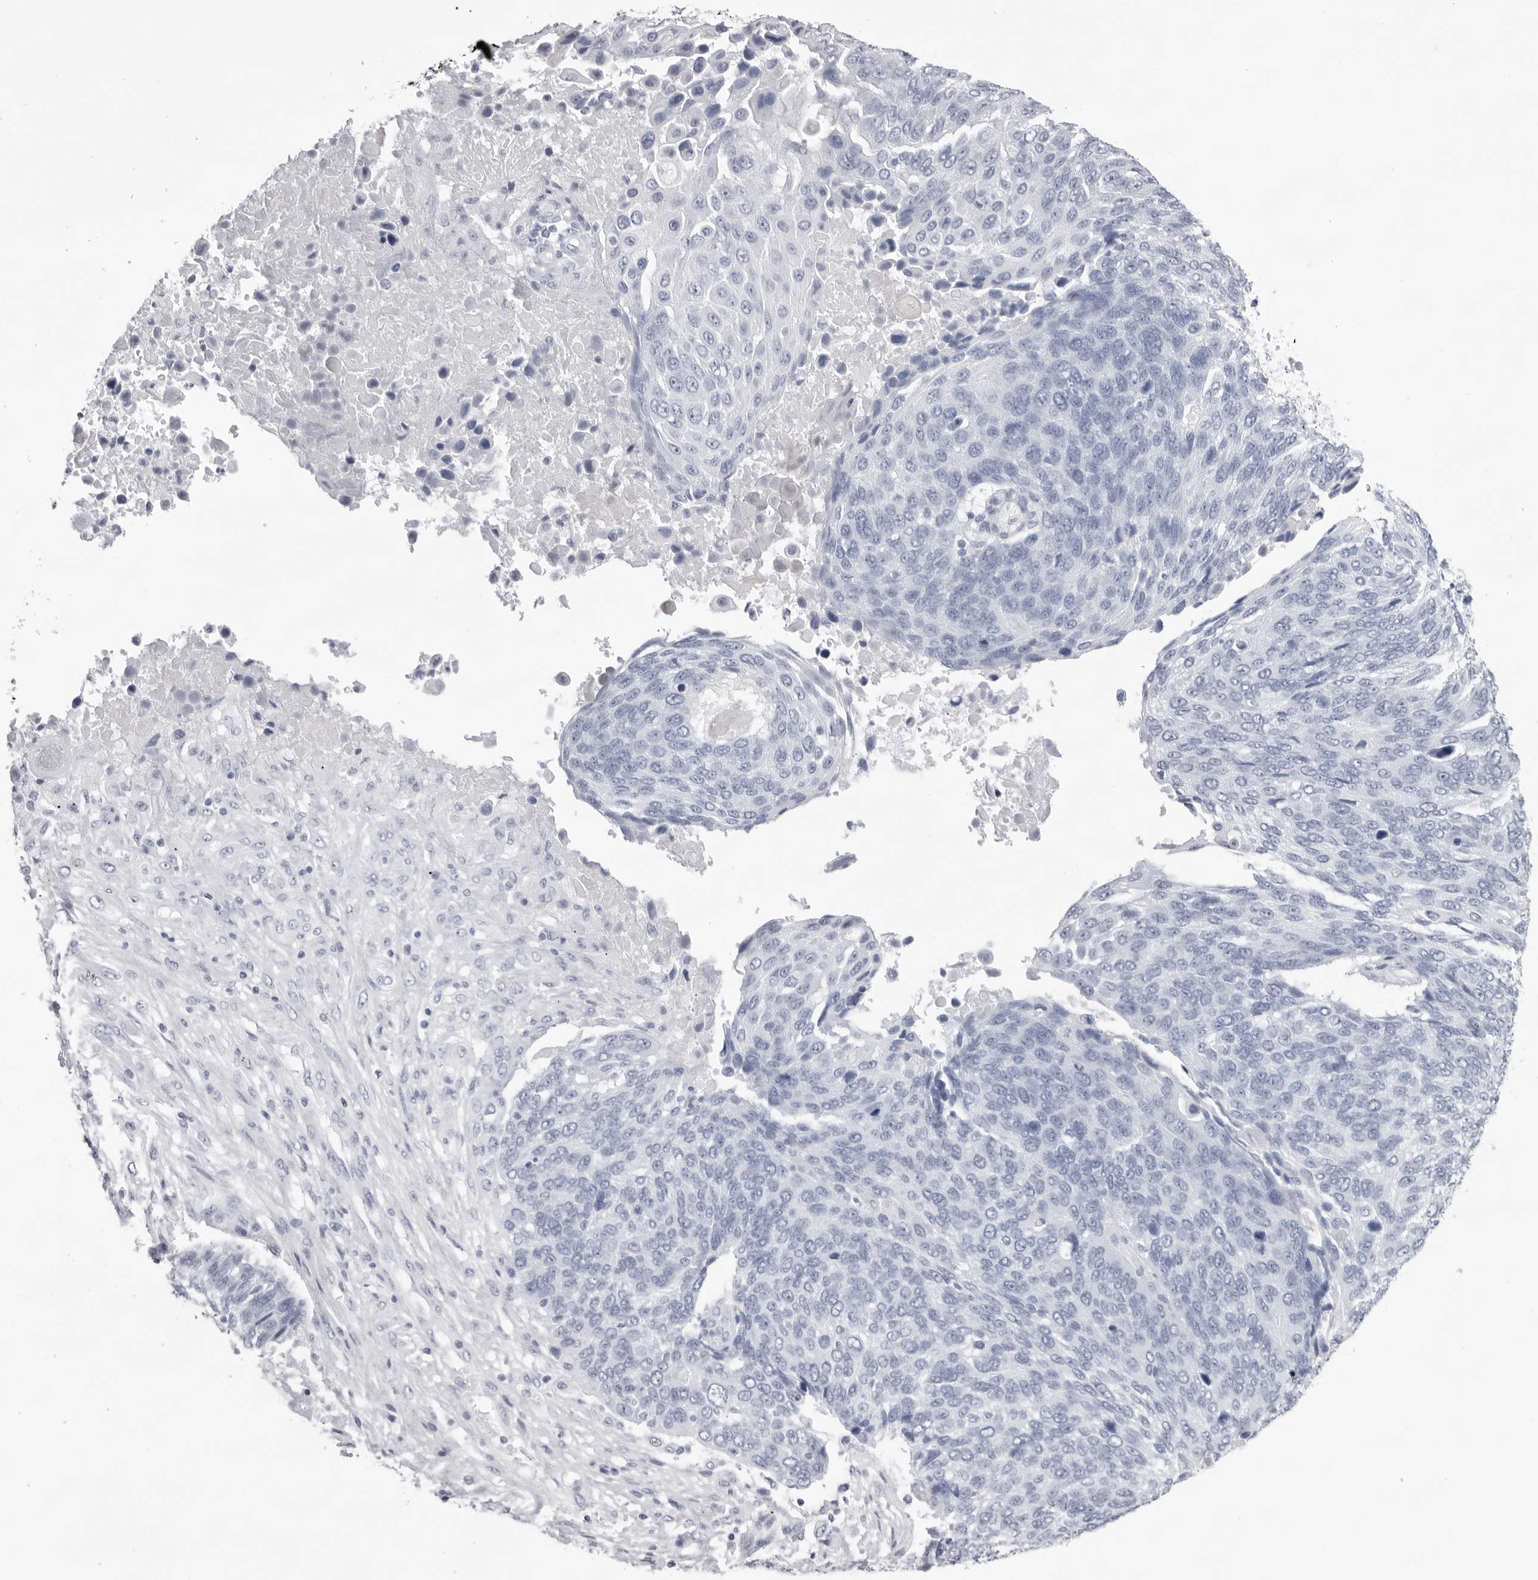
{"staining": {"intensity": "negative", "quantity": "none", "location": "none"}, "tissue": "lung cancer", "cell_type": "Tumor cells", "image_type": "cancer", "snomed": [{"axis": "morphology", "description": "Squamous cell carcinoma, NOS"}, {"axis": "topography", "description": "Lung"}], "caption": "Squamous cell carcinoma (lung) was stained to show a protein in brown. There is no significant expression in tumor cells.", "gene": "TMOD4", "patient": {"sex": "male", "age": 66}}